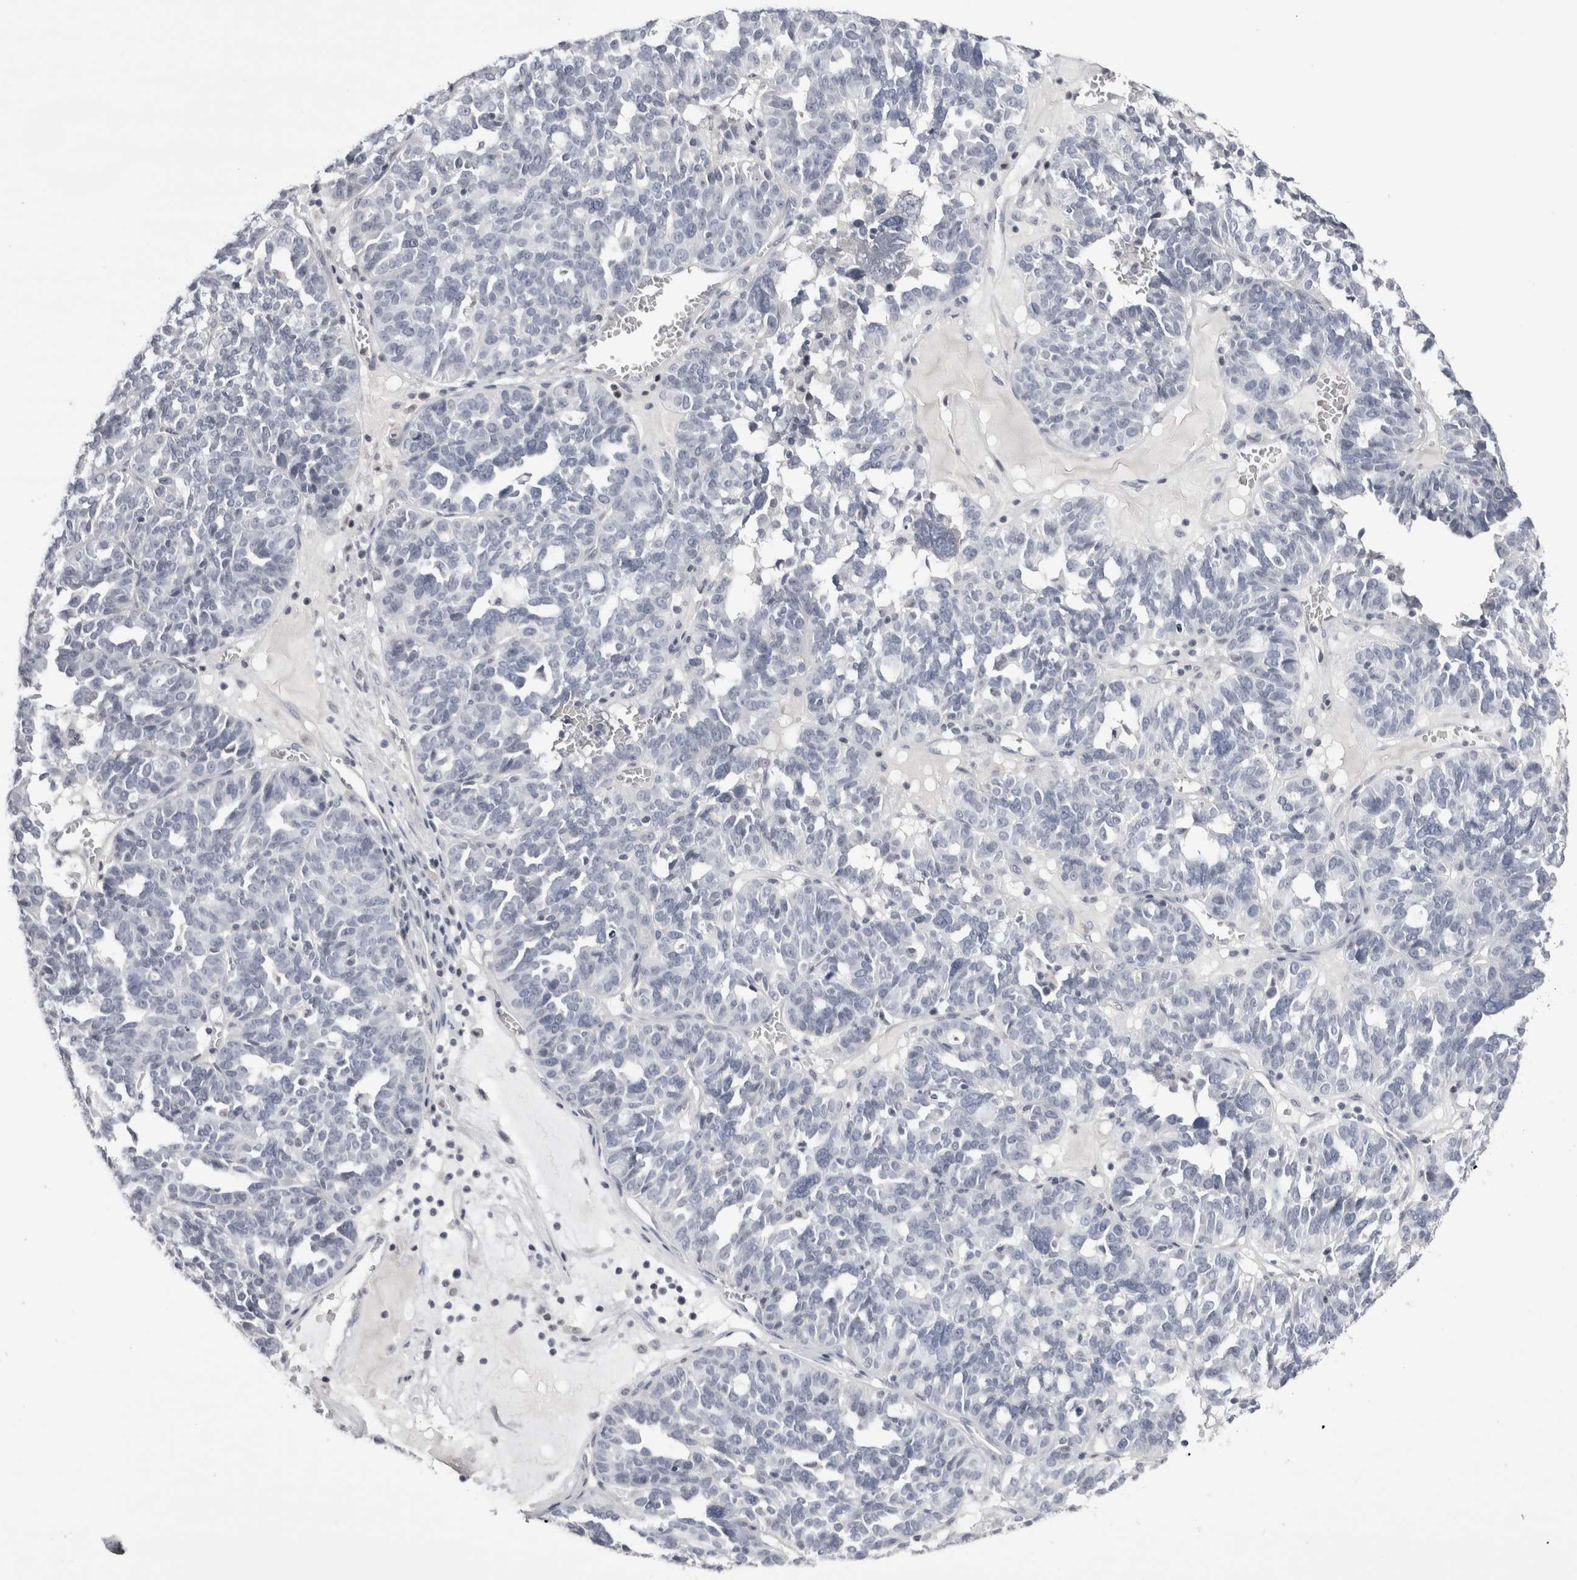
{"staining": {"intensity": "negative", "quantity": "none", "location": "none"}, "tissue": "ovarian cancer", "cell_type": "Tumor cells", "image_type": "cancer", "snomed": [{"axis": "morphology", "description": "Cystadenocarcinoma, serous, NOS"}, {"axis": "topography", "description": "Ovary"}], "caption": "This is a image of IHC staining of ovarian cancer, which shows no expression in tumor cells.", "gene": "FNDC8", "patient": {"sex": "female", "age": 59}}